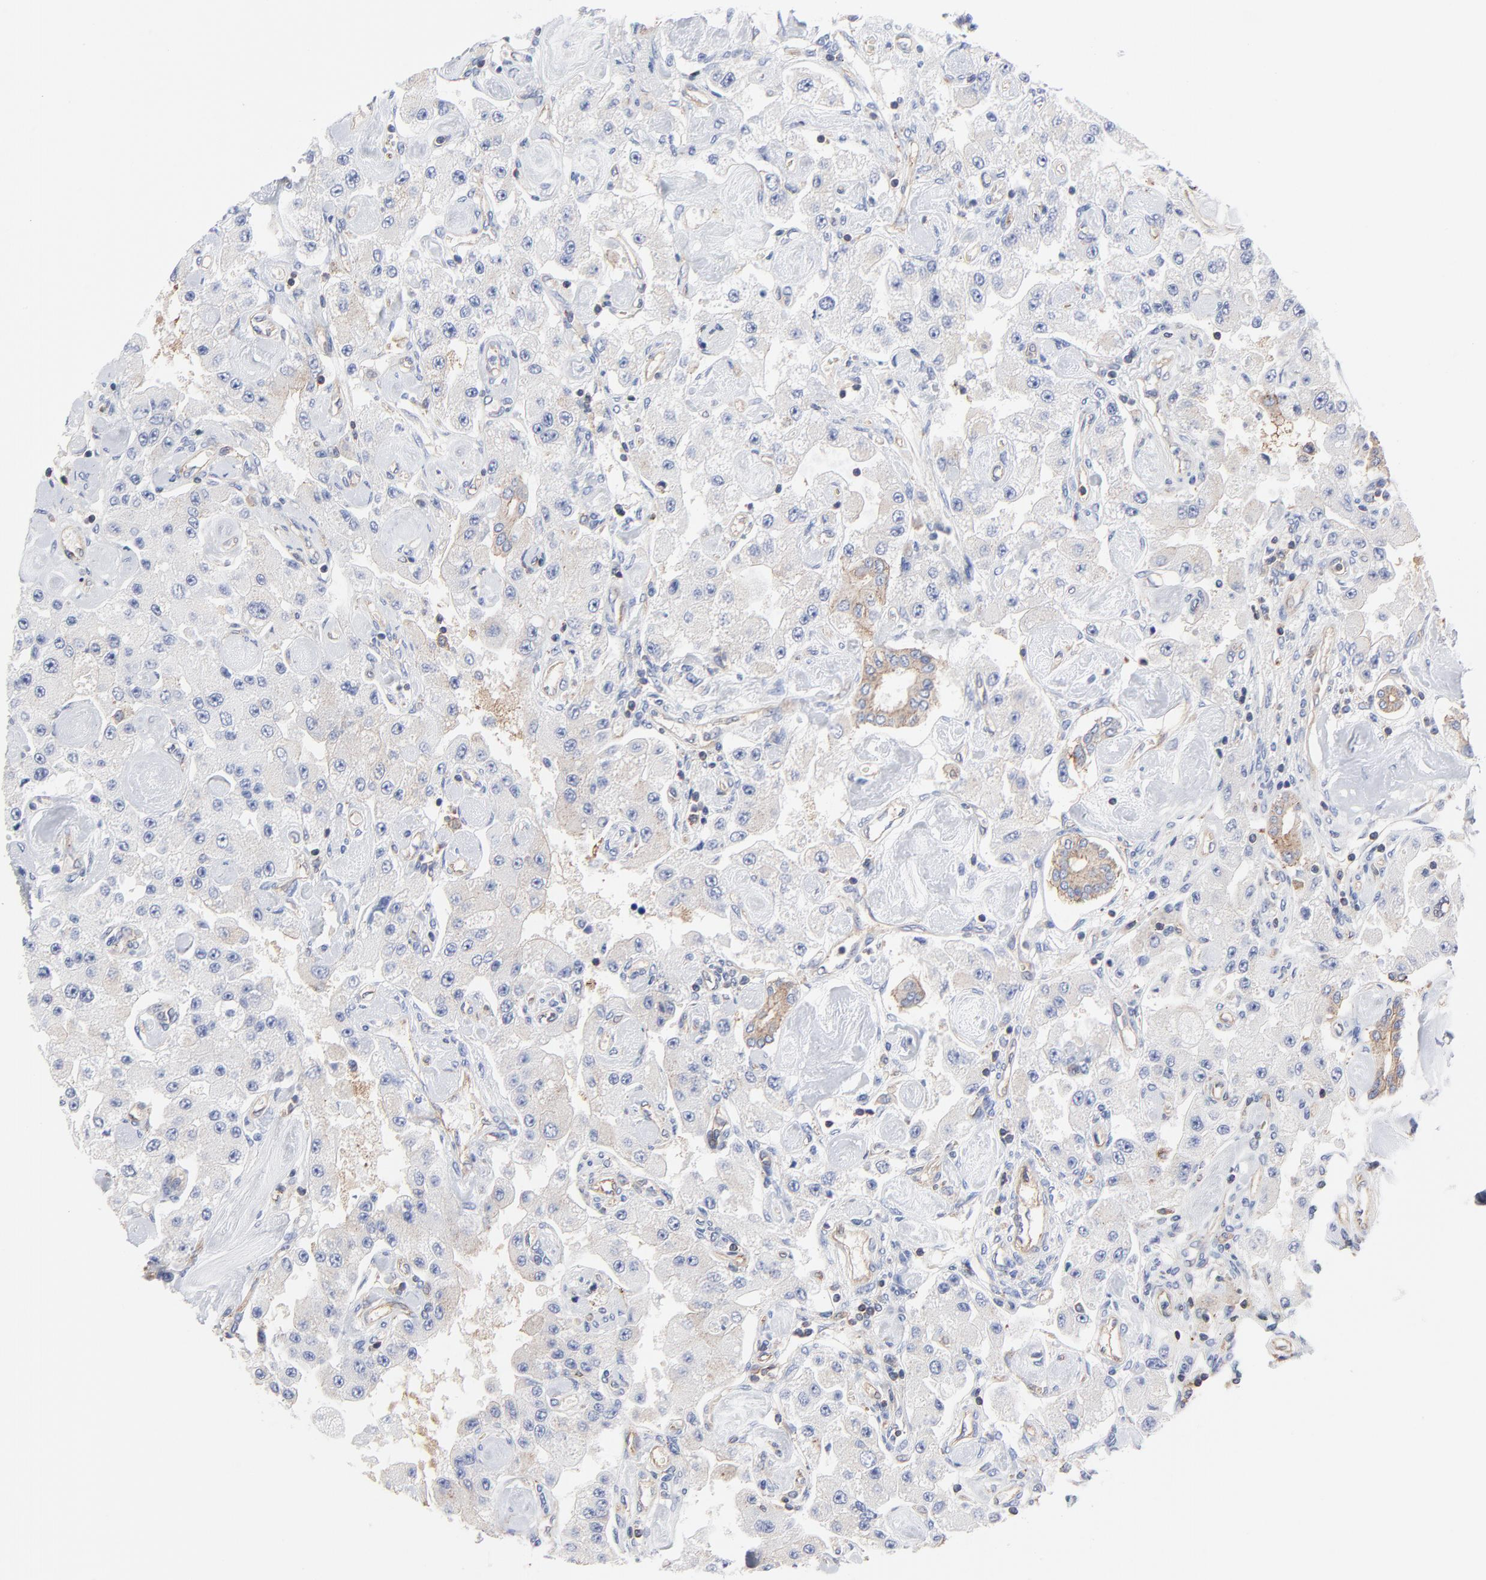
{"staining": {"intensity": "negative", "quantity": "none", "location": "none"}, "tissue": "carcinoid", "cell_type": "Tumor cells", "image_type": "cancer", "snomed": [{"axis": "morphology", "description": "Carcinoid, malignant, NOS"}, {"axis": "topography", "description": "Pancreas"}], "caption": "Immunohistochemistry (IHC) of malignant carcinoid shows no positivity in tumor cells.", "gene": "CD2AP", "patient": {"sex": "male", "age": 41}}